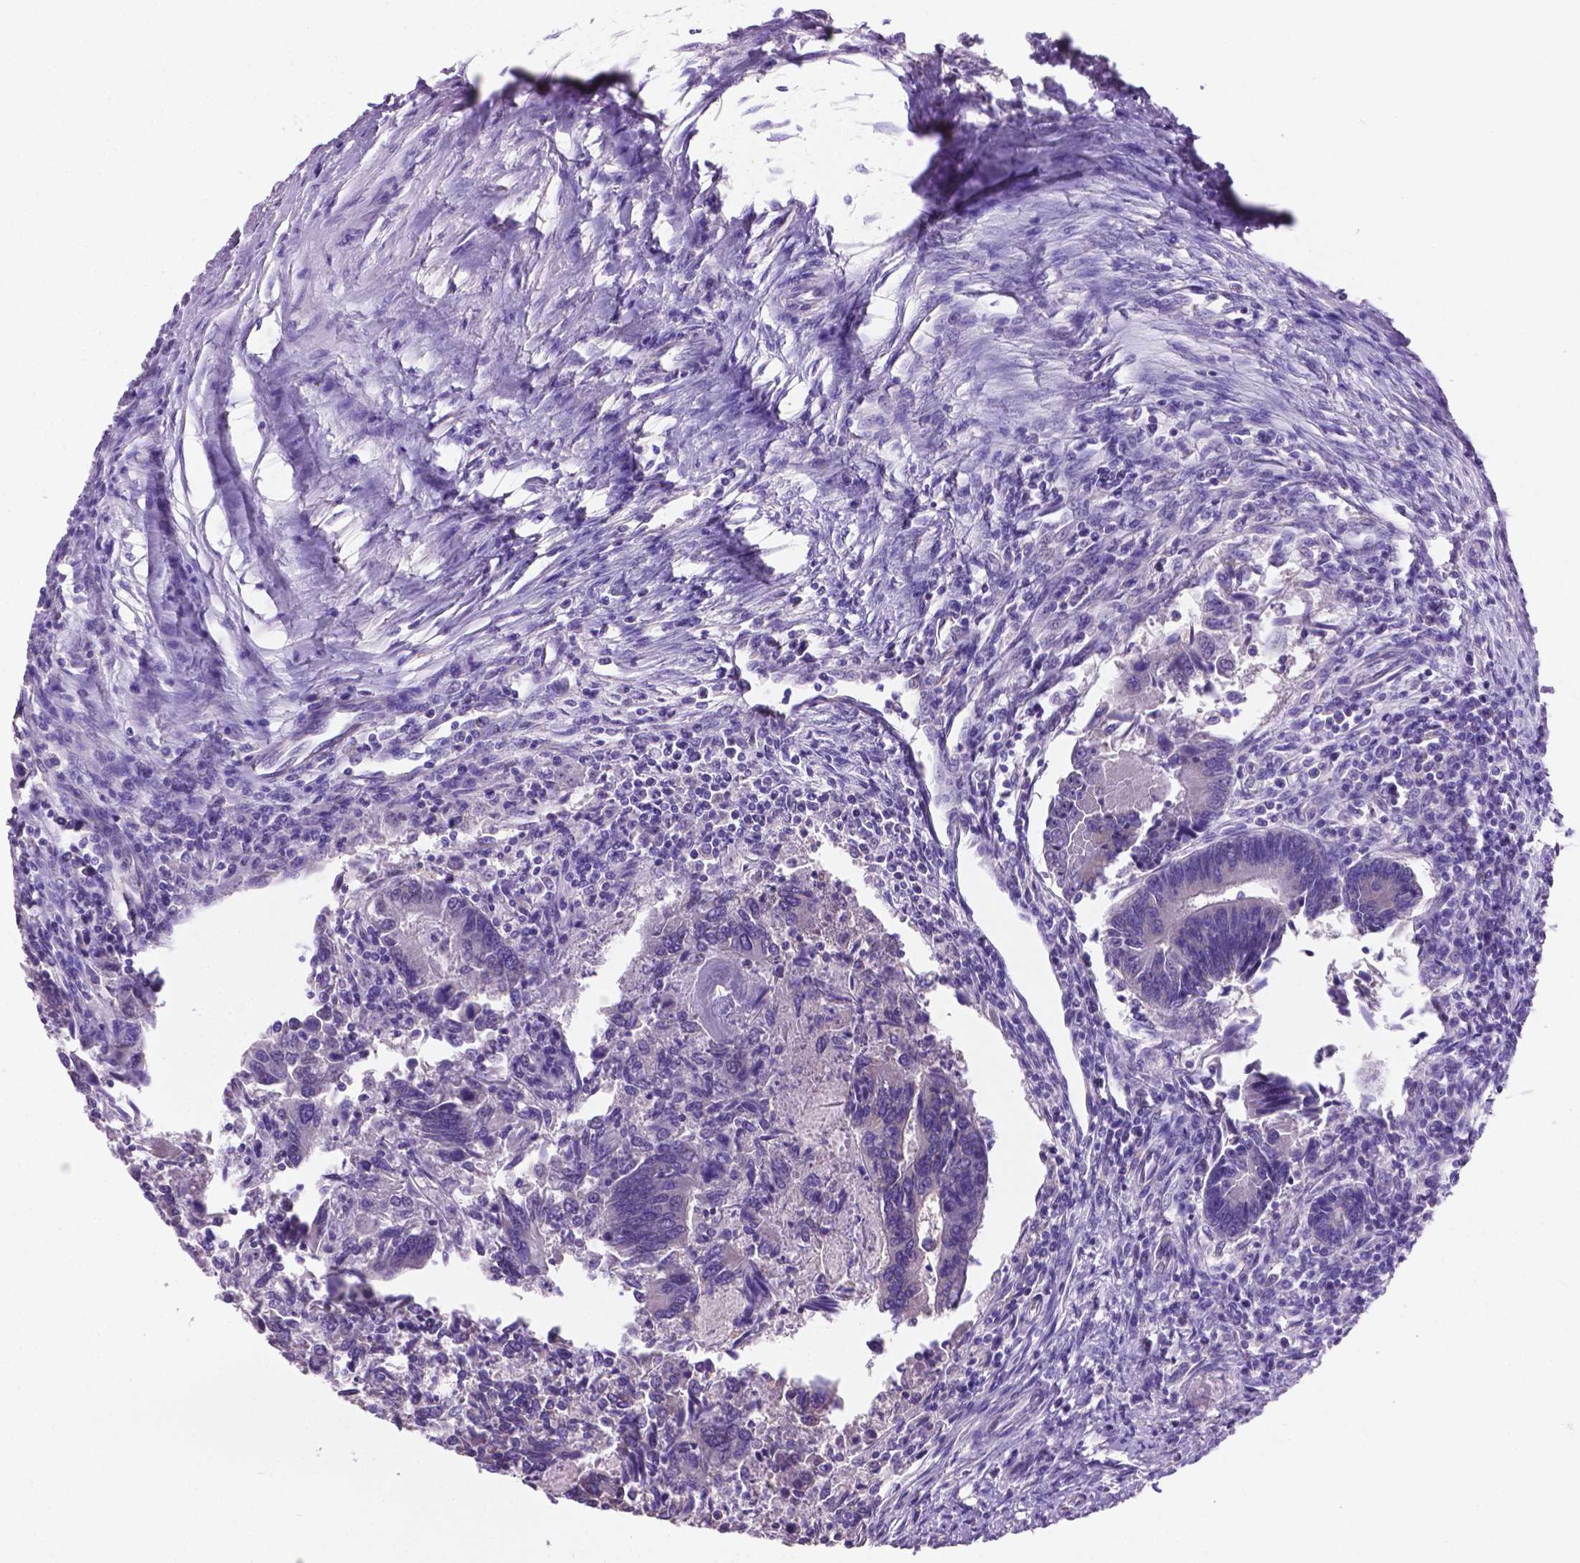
{"staining": {"intensity": "negative", "quantity": "none", "location": "none"}, "tissue": "colorectal cancer", "cell_type": "Tumor cells", "image_type": "cancer", "snomed": [{"axis": "morphology", "description": "Adenocarcinoma, NOS"}, {"axis": "topography", "description": "Colon"}], "caption": "The immunohistochemistry (IHC) image has no significant staining in tumor cells of adenocarcinoma (colorectal) tissue.", "gene": "SPDYA", "patient": {"sex": "female", "age": 67}}